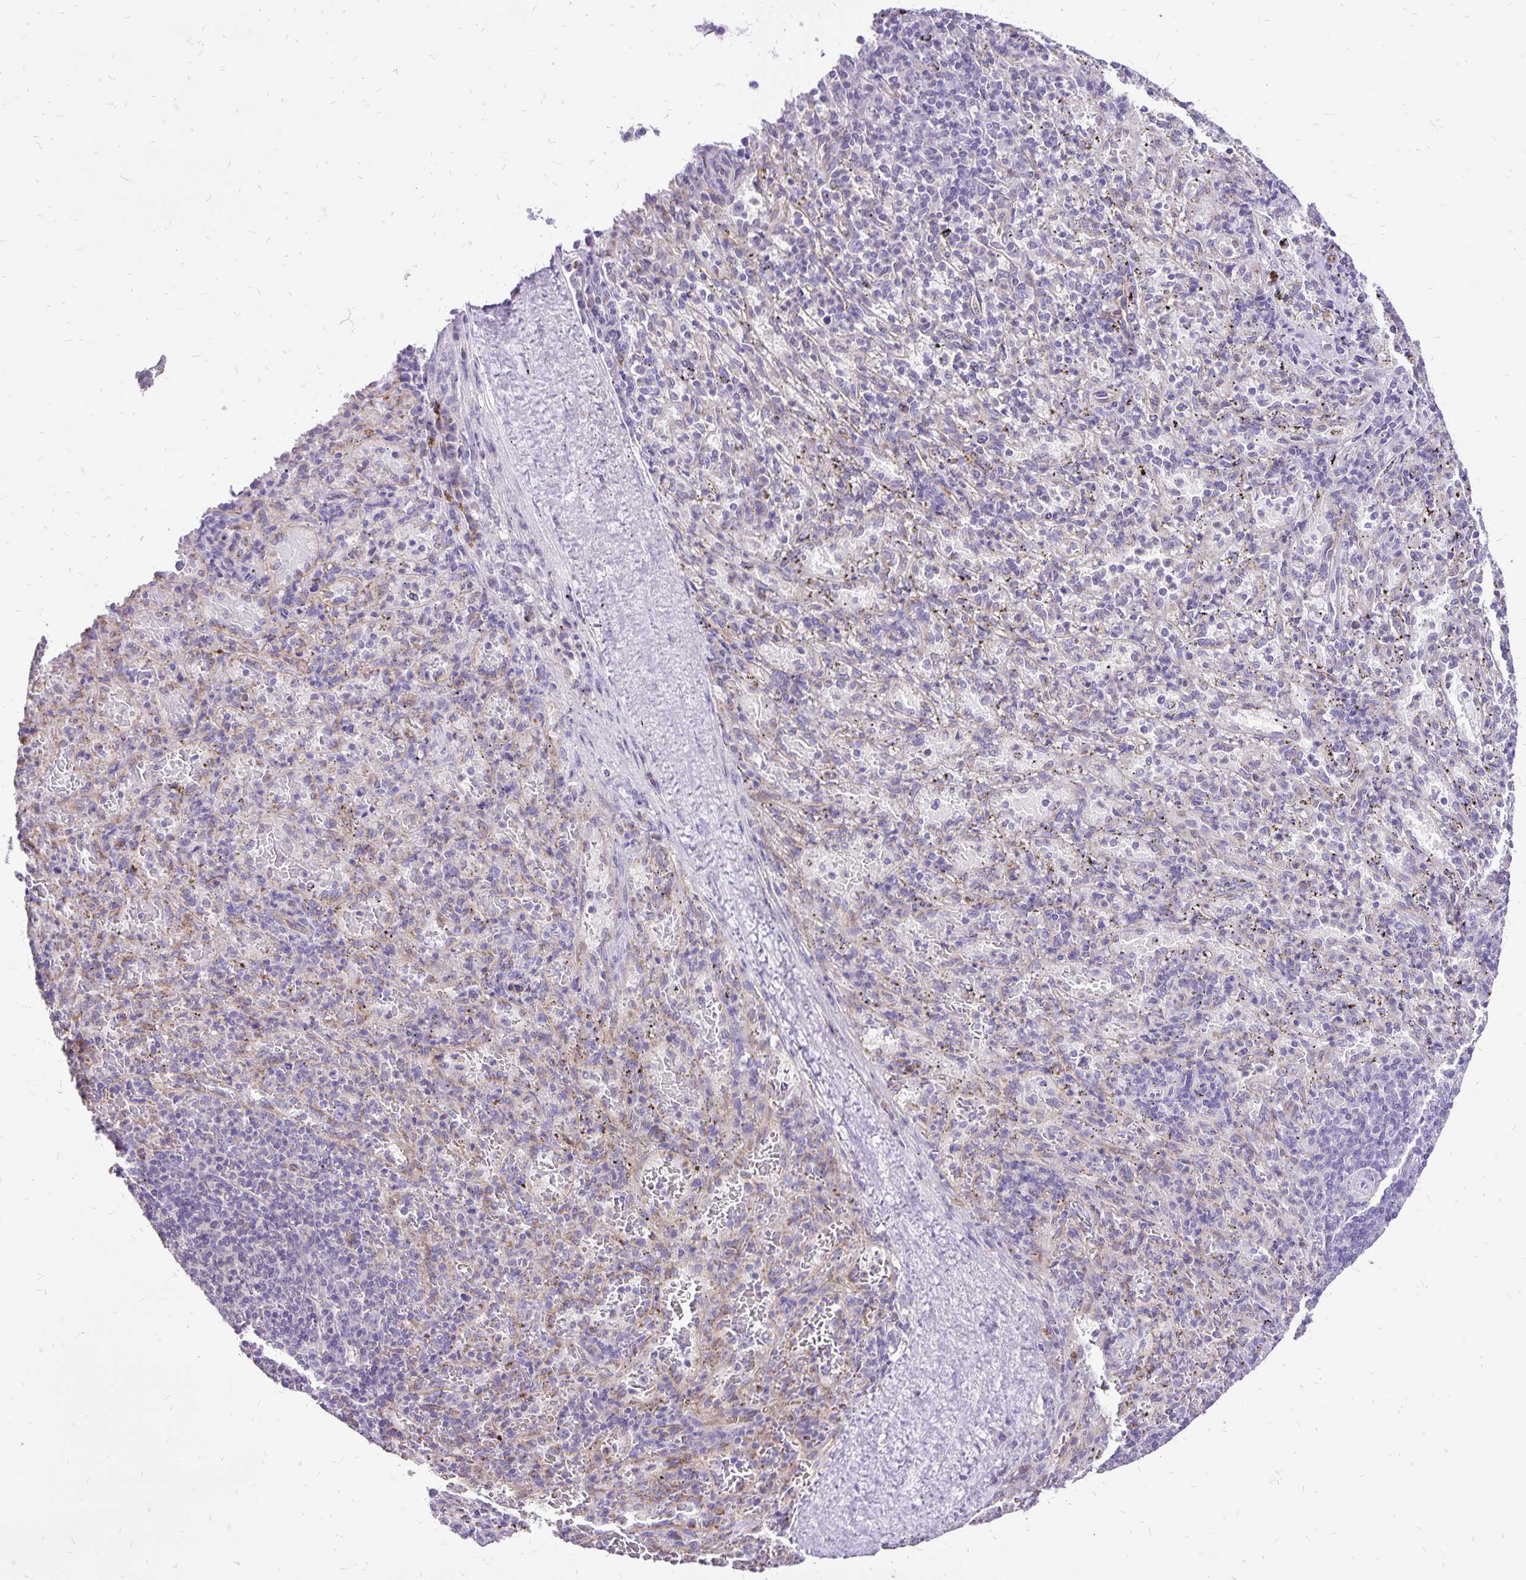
{"staining": {"intensity": "negative", "quantity": "none", "location": "none"}, "tissue": "spleen", "cell_type": "Cells in red pulp", "image_type": "normal", "snomed": [{"axis": "morphology", "description": "Normal tissue, NOS"}, {"axis": "topography", "description": "Spleen"}], "caption": "This is an immunohistochemistry histopathology image of benign spleen. There is no staining in cells in red pulp.", "gene": "EIF5A", "patient": {"sex": "male", "age": 57}}